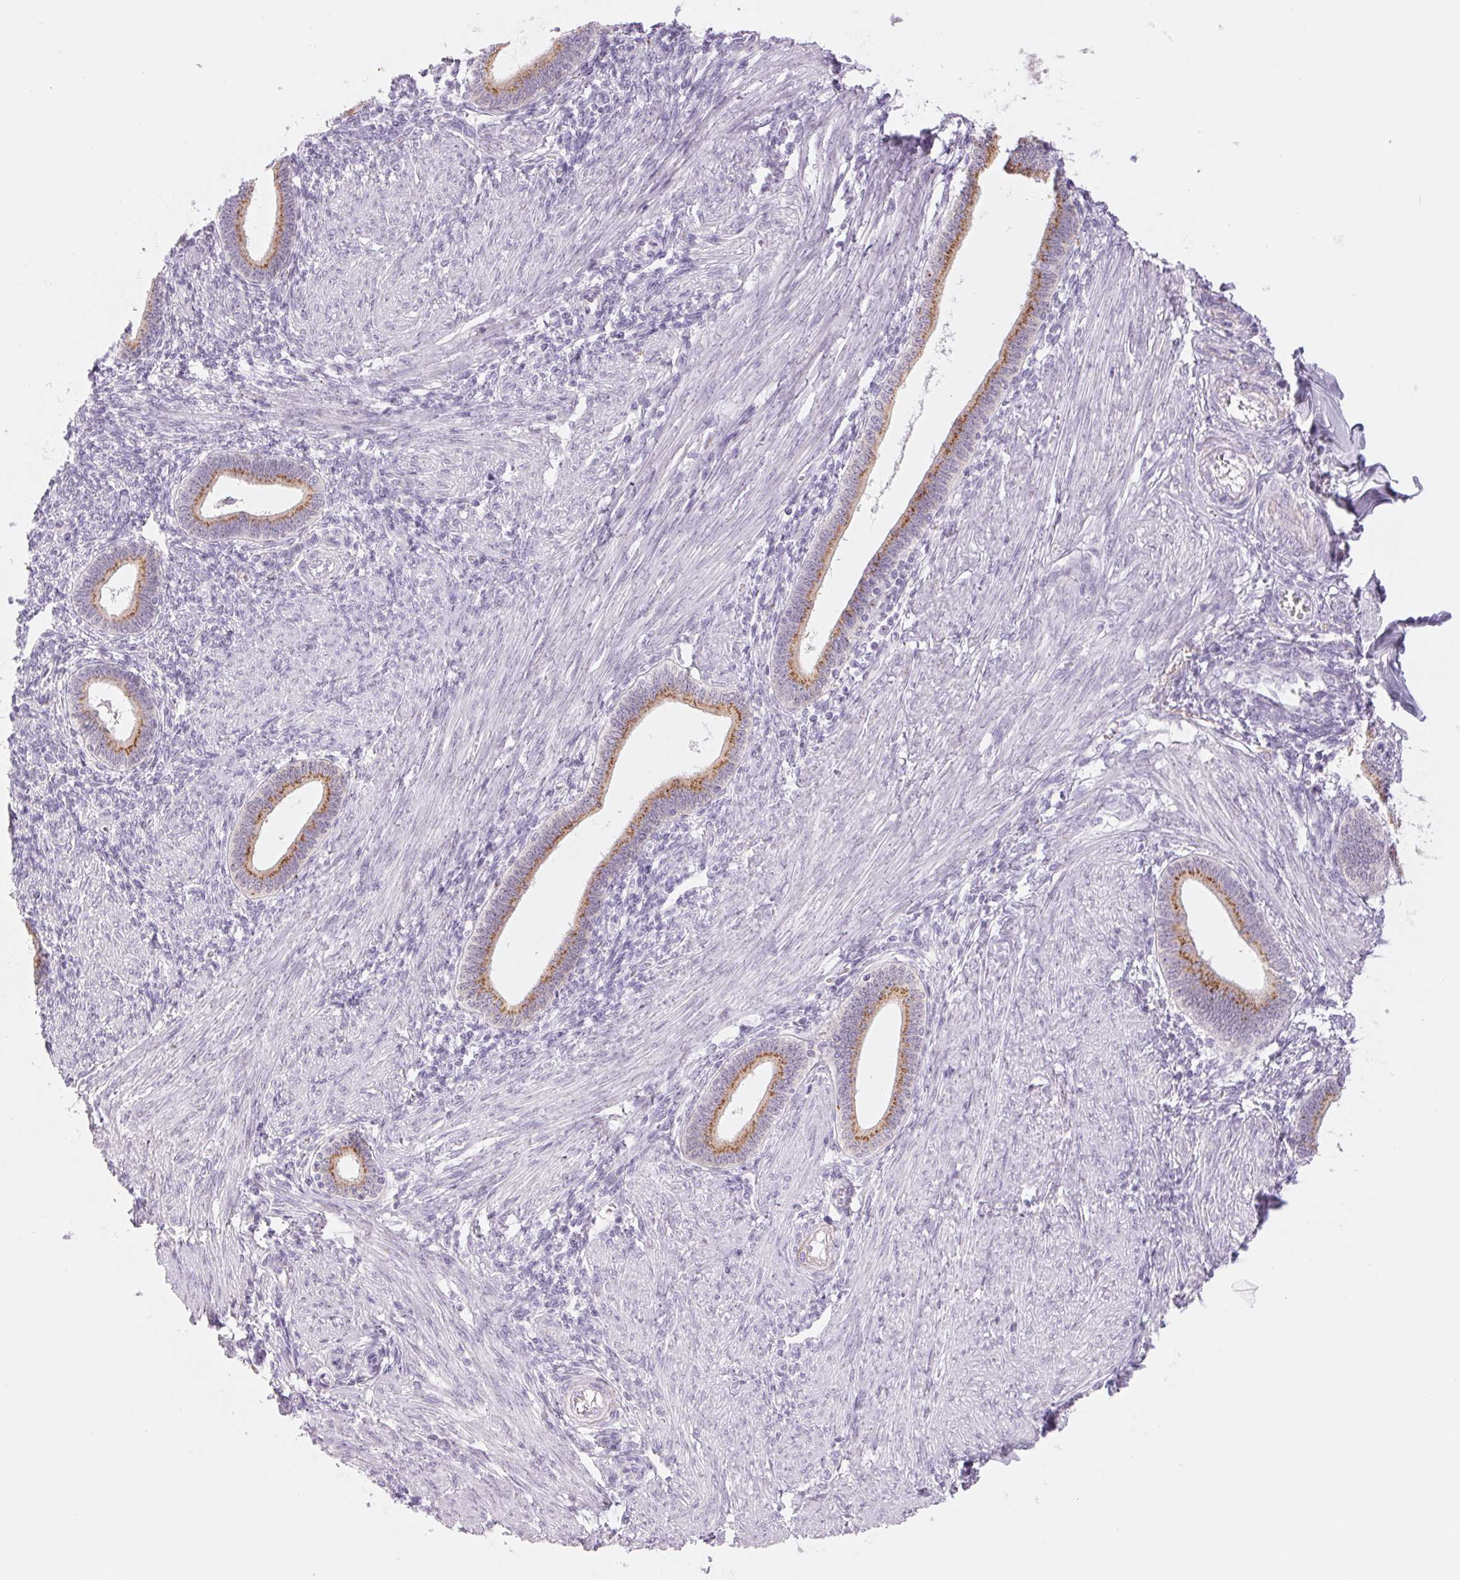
{"staining": {"intensity": "negative", "quantity": "none", "location": "none"}, "tissue": "endometrium", "cell_type": "Cells in endometrial stroma", "image_type": "normal", "snomed": [{"axis": "morphology", "description": "Normal tissue, NOS"}, {"axis": "topography", "description": "Endometrium"}], "caption": "A high-resolution micrograph shows immunohistochemistry staining of normal endometrium, which exhibits no significant expression in cells in endometrial stroma.", "gene": "GALNT7", "patient": {"sex": "female", "age": 42}}